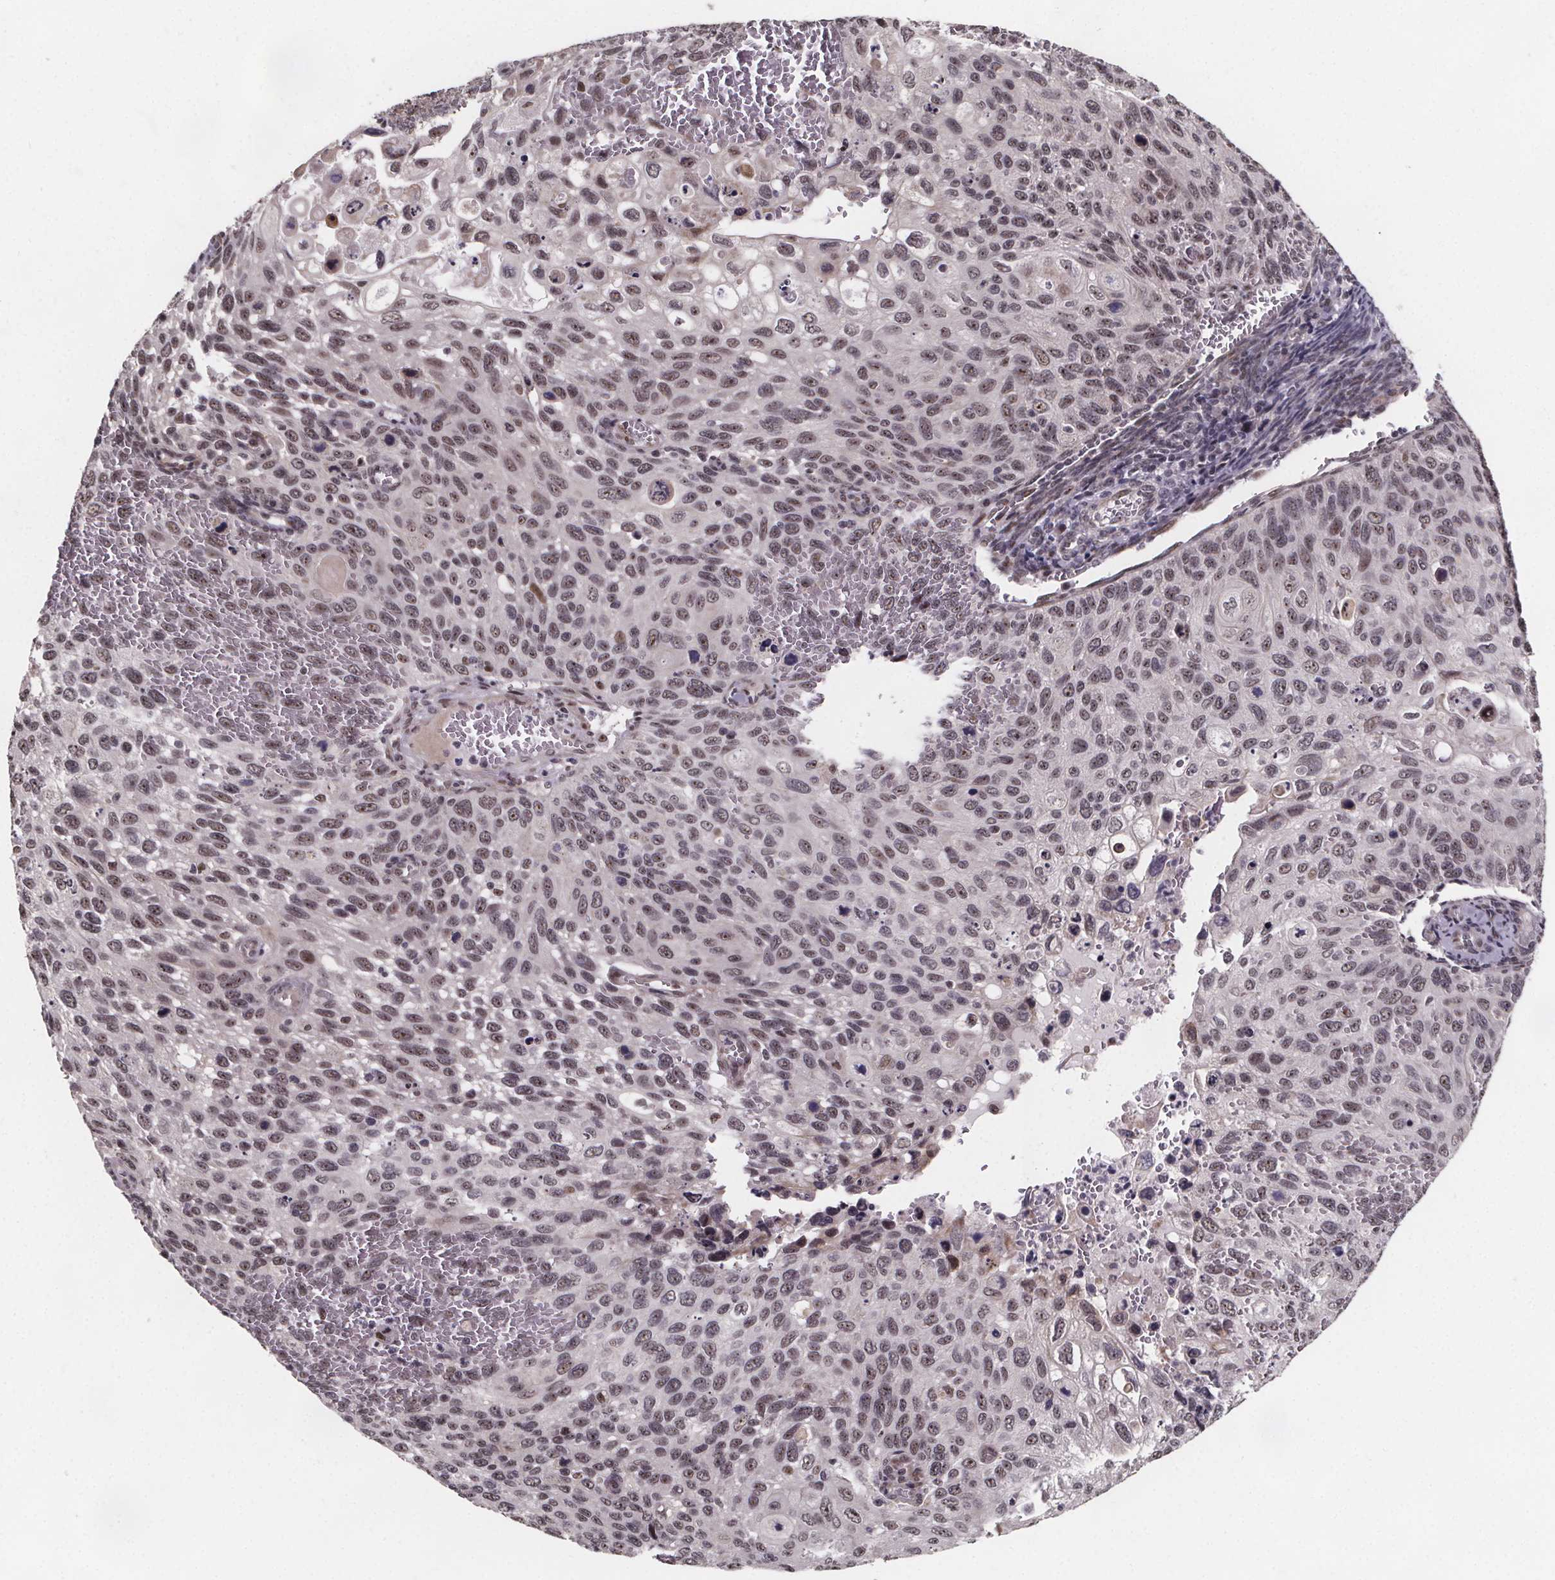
{"staining": {"intensity": "moderate", "quantity": ">75%", "location": "nuclear"}, "tissue": "cervical cancer", "cell_type": "Tumor cells", "image_type": "cancer", "snomed": [{"axis": "morphology", "description": "Squamous cell carcinoma, NOS"}, {"axis": "topography", "description": "Cervix"}], "caption": "Approximately >75% of tumor cells in human cervical squamous cell carcinoma demonstrate moderate nuclear protein expression as visualized by brown immunohistochemical staining.", "gene": "U2SURP", "patient": {"sex": "female", "age": 70}}